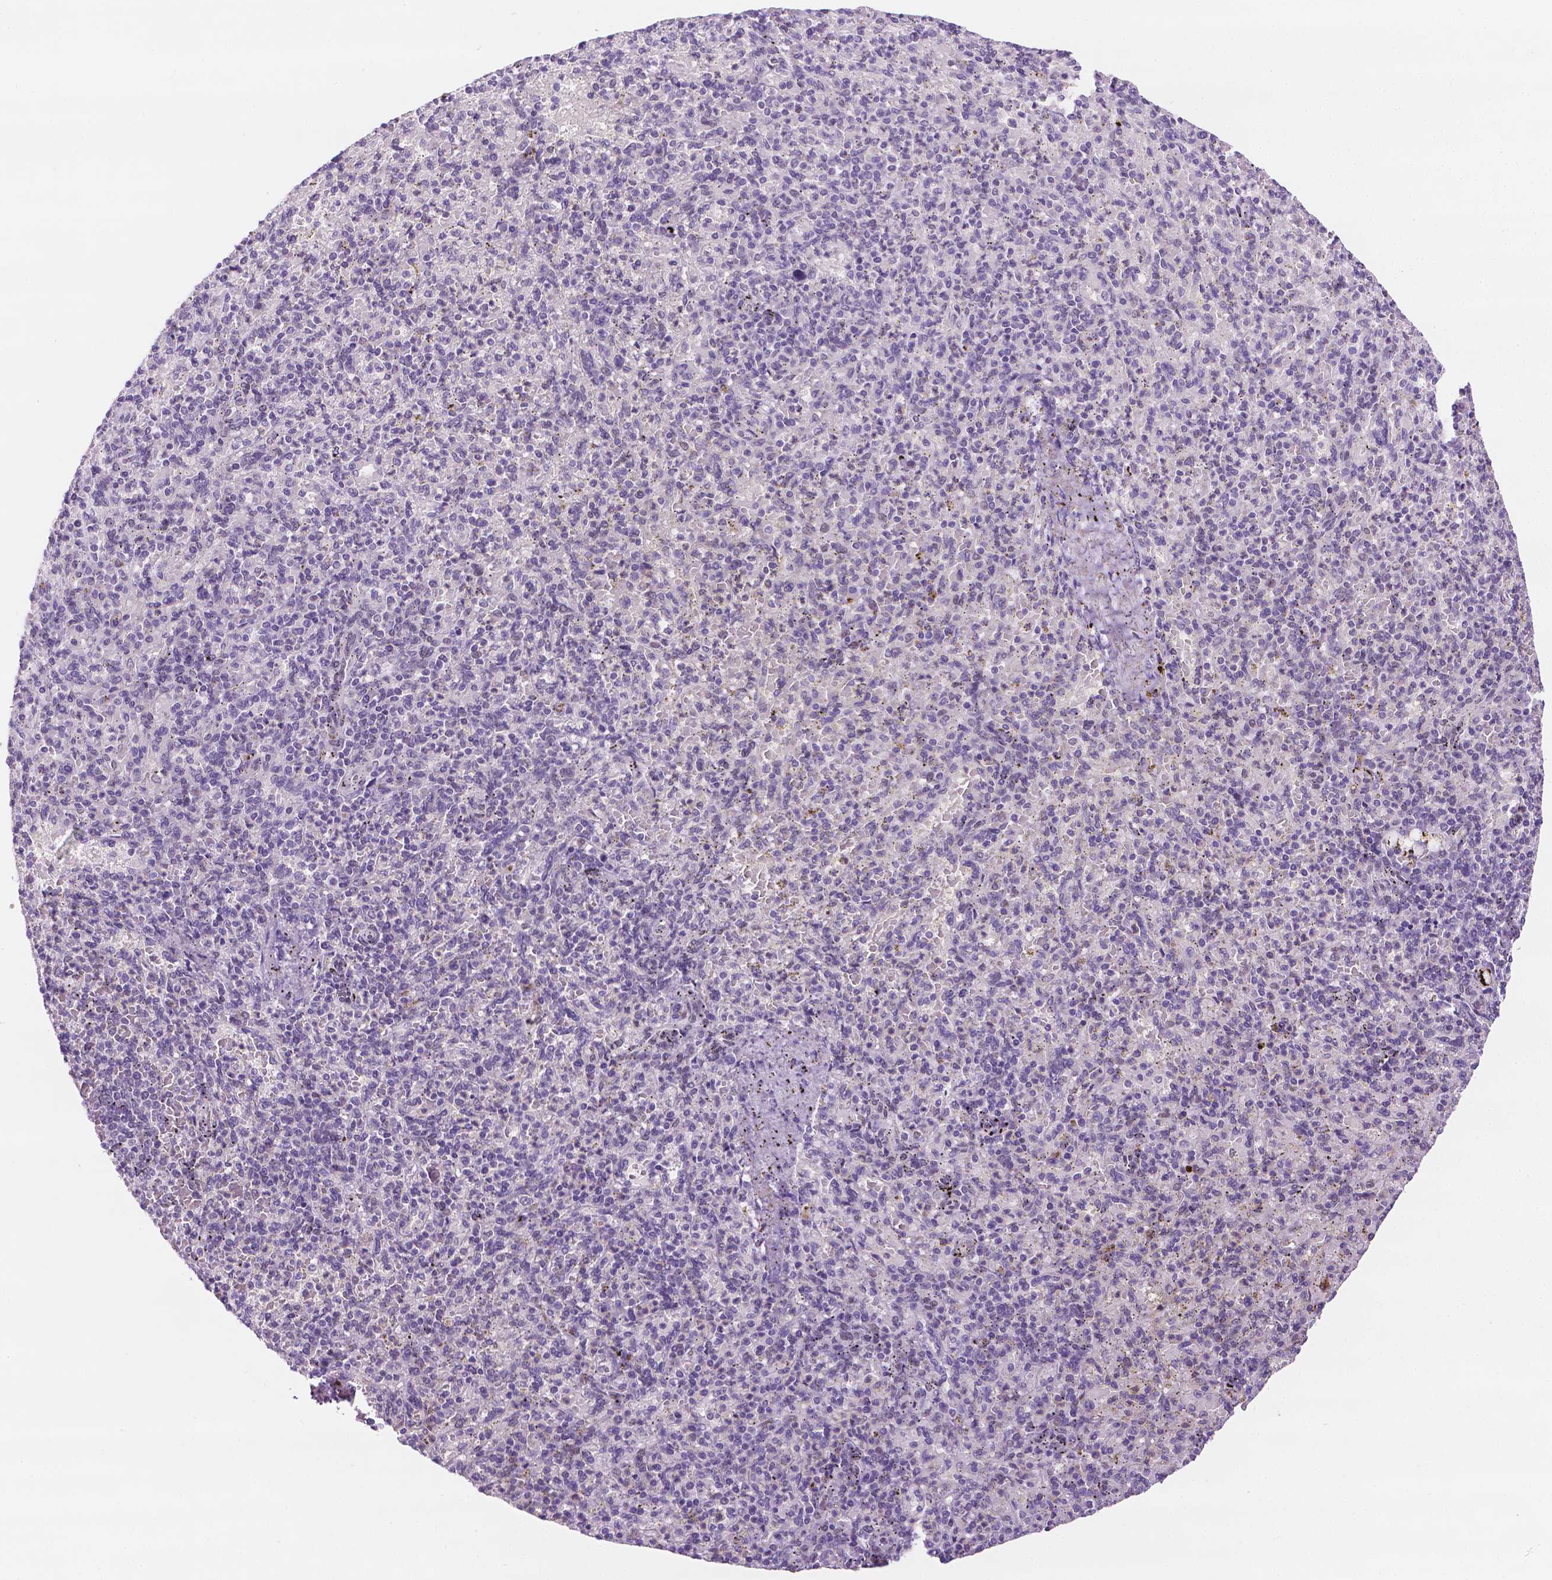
{"staining": {"intensity": "negative", "quantity": "none", "location": "none"}, "tissue": "spleen", "cell_type": "Cells in red pulp", "image_type": "normal", "snomed": [{"axis": "morphology", "description": "Normal tissue, NOS"}, {"axis": "topography", "description": "Spleen"}], "caption": "An IHC micrograph of unremarkable spleen is shown. There is no staining in cells in red pulp of spleen. Nuclei are stained in blue.", "gene": "ERF", "patient": {"sex": "female", "age": 74}}